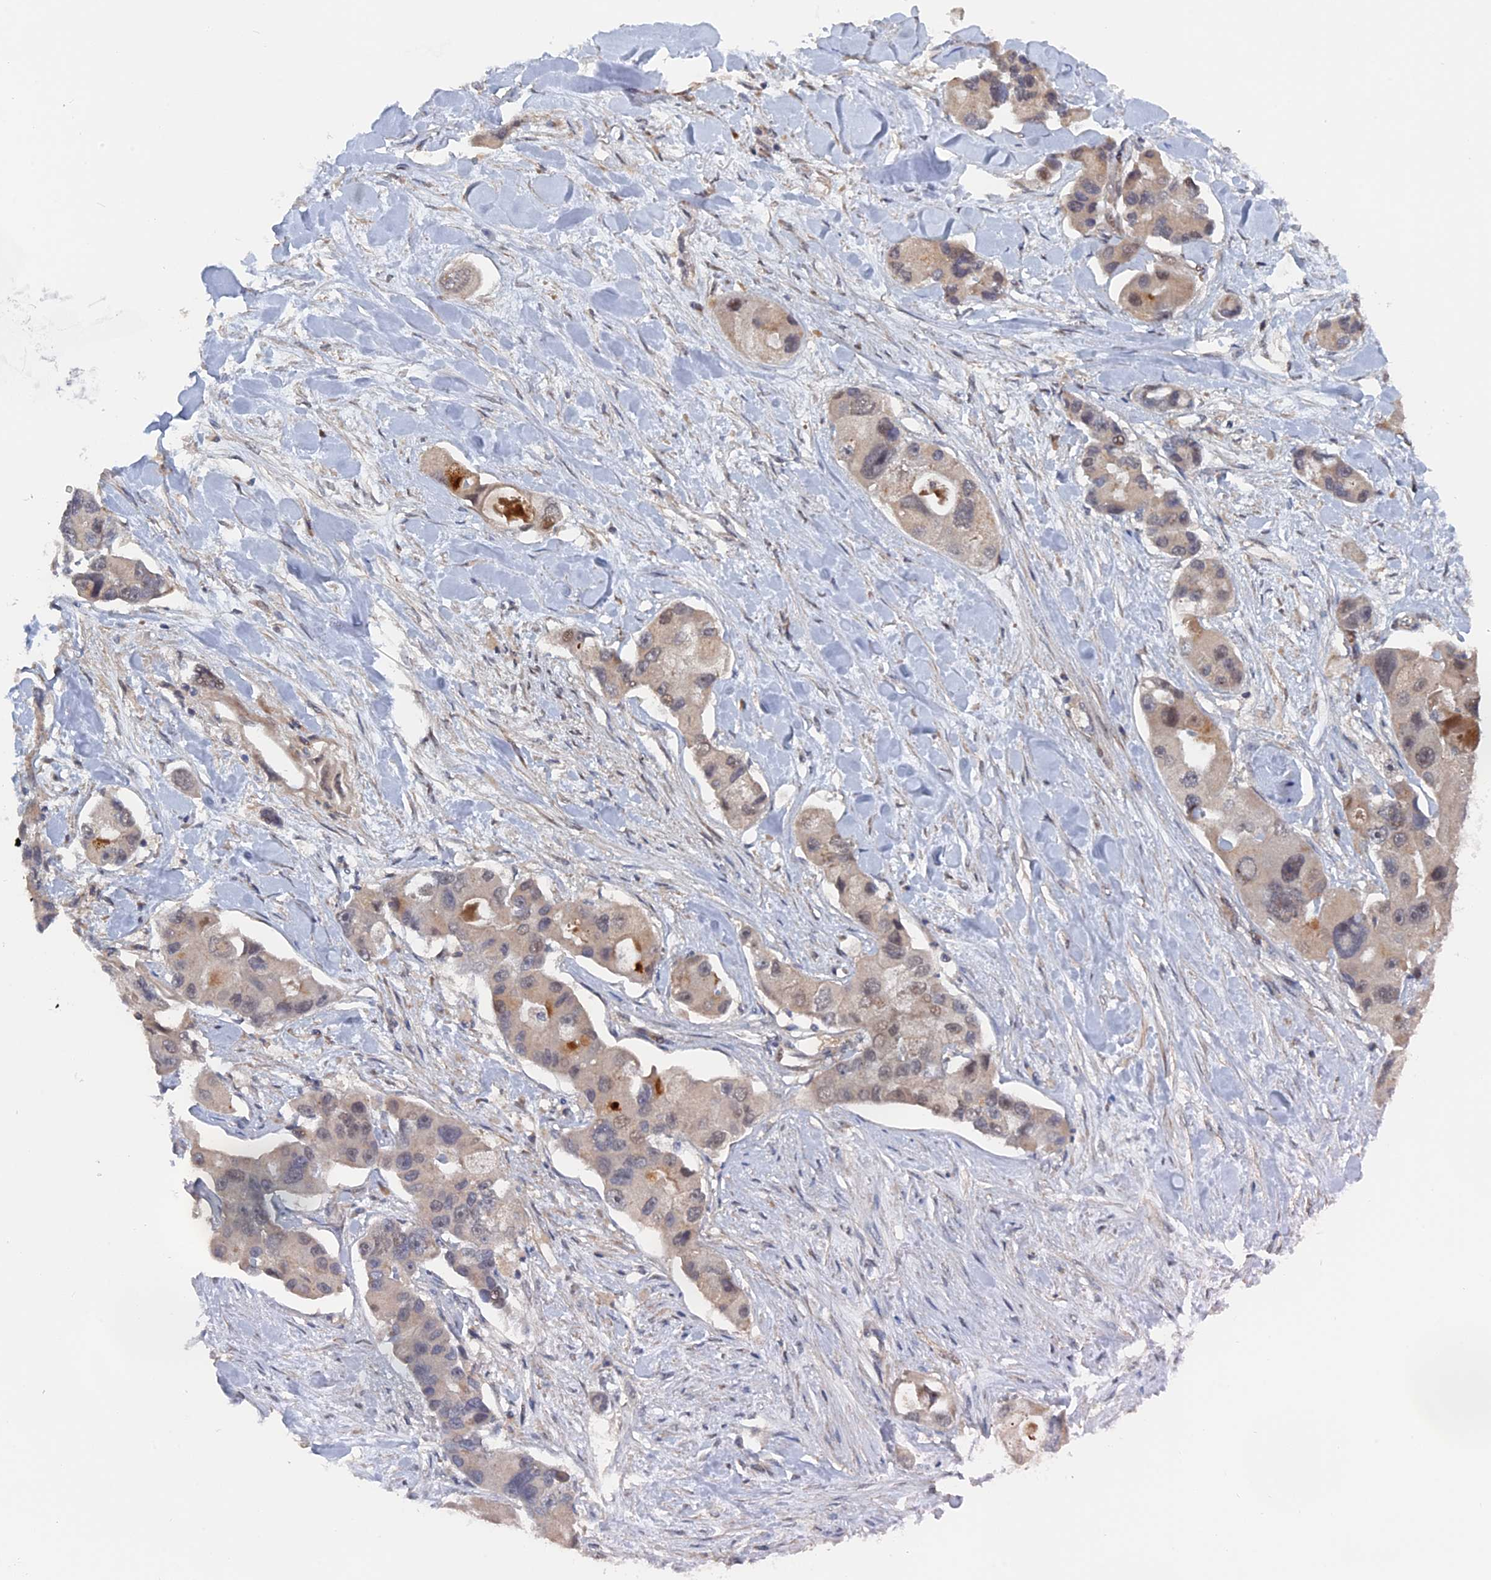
{"staining": {"intensity": "moderate", "quantity": "<25%", "location": "nuclear"}, "tissue": "lung cancer", "cell_type": "Tumor cells", "image_type": "cancer", "snomed": [{"axis": "morphology", "description": "Adenocarcinoma, NOS"}, {"axis": "topography", "description": "Lung"}], "caption": "Immunohistochemical staining of lung cancer (adenocarcinoma) displays low levels of moderate nuclear staining in about <25% of tumor cells.", "gene": "ELOVL6", "patient": {"sex": "female", "age": 54}}